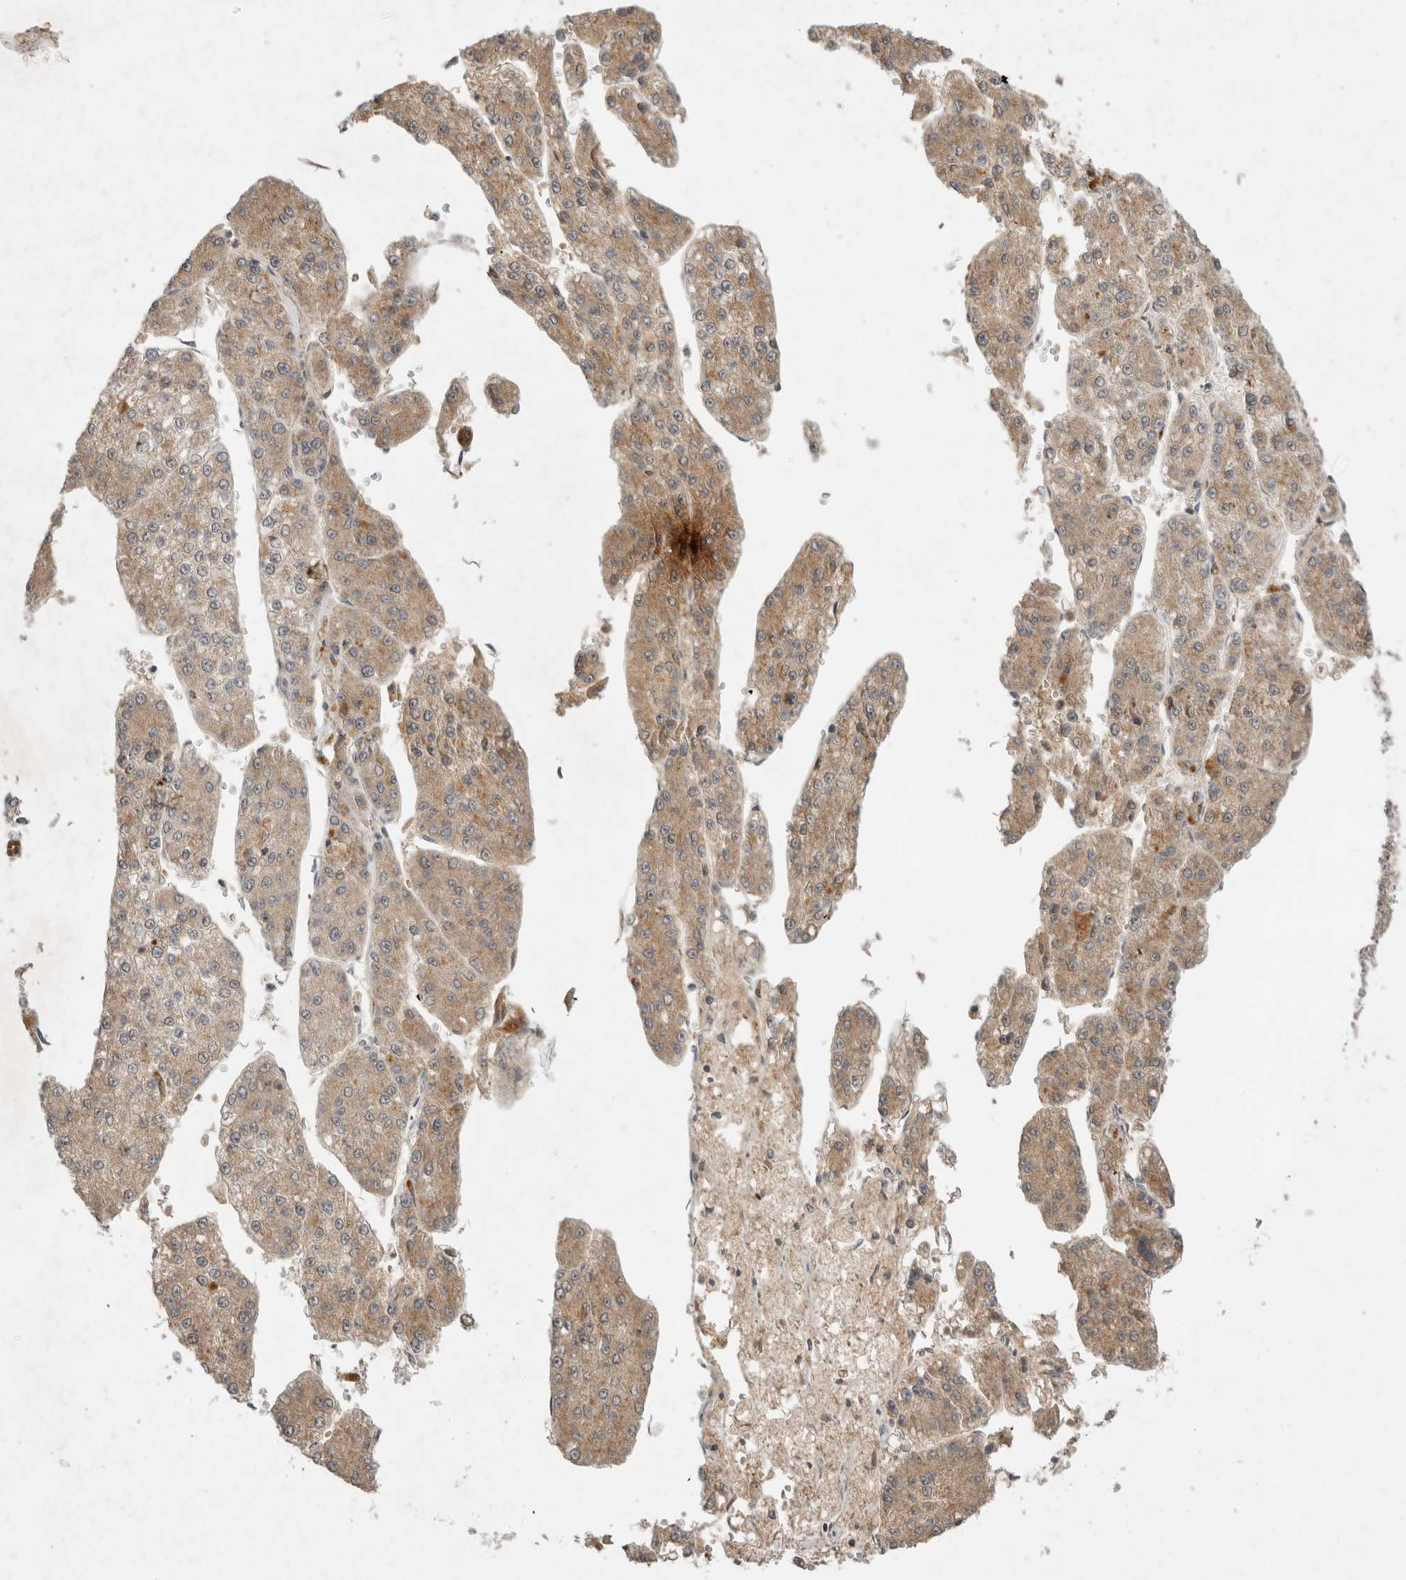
{"staining": {"intensity": "moderate", "quantity": ">75%", "location": "cytoplasmic/membranous"}, "tissue": "liver cancer", "cell_type": "Tumor cells", "image_type": "cancer", "snomed": [{"axis": "morphology", "description": "Carcinoma, Hepatocellular, NOS"}, {"axis": "topography", "description": "Liver"}], "caption": "The micrograph reveals staining of liver cancer (hepatocellular carcinoma), revealing moderate cytoplasmic/membranous protein positivity (brown color) within tumor cells. (Stains: DAB in brown, nuclei in blue, Microscopy: brightfield microscopy at high magnification).", "gene": "LOXL2", "patient": {"sex": "female", "age": 73}}